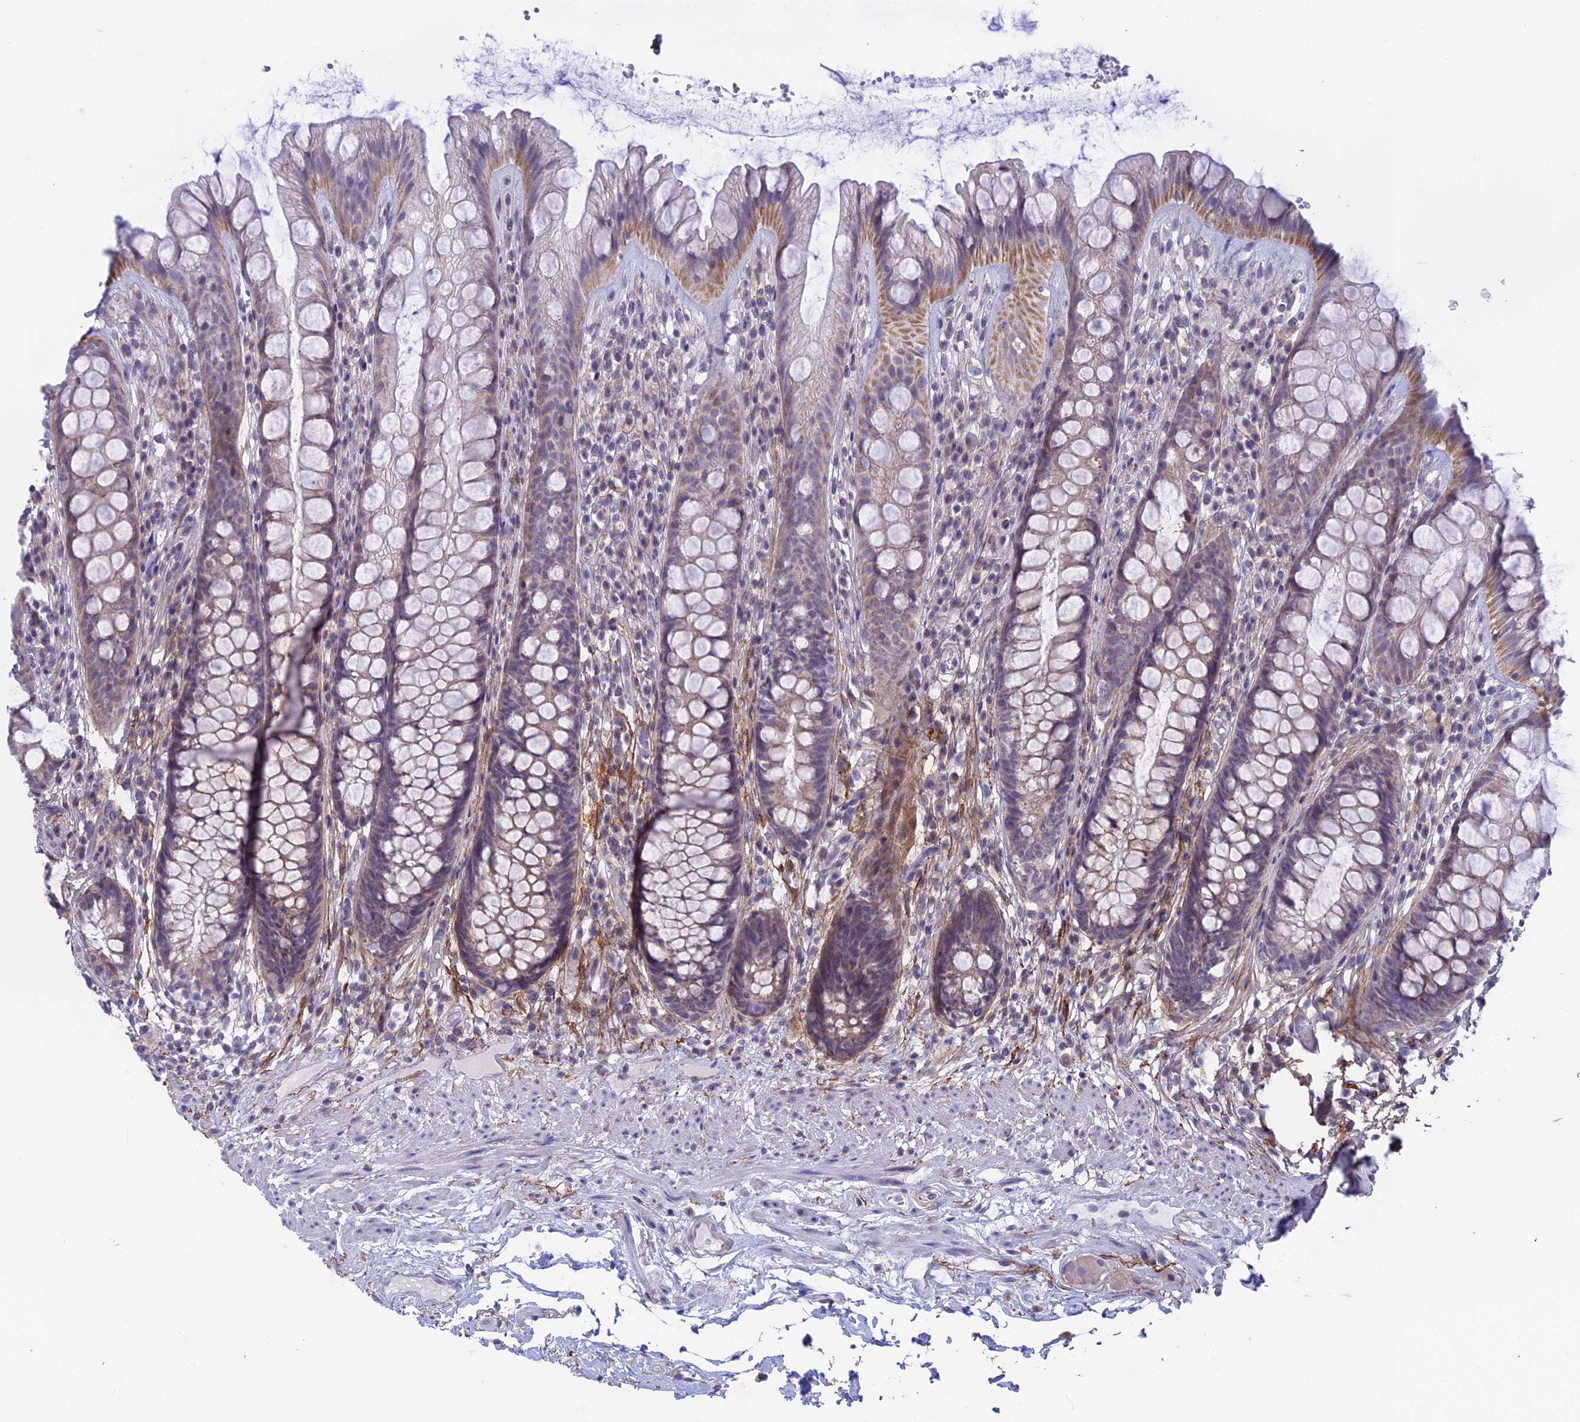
{"staining": {"intensity": "moderate", "quantity": "25%-75%", "location": "cytoplasmic/membranous"}, "tissue": "rectum", "cell_type": "Glandular cells", "image_type": "normal", "snomed": [{"axis": "morphology", "description": "Normal tissue, NOS"}, {"axis": "topography", "description": "Rectum"}], "caption": "DAB immunohistochemical staining of unremarkable human rectum displays moderate cytoplasmic/membranous protein staining in about 25%-75% of glandular cells. (DAB IHC, brown staining for protein, blue staining for nuclei).", "gene": "PLAC9", "patient": {"sex": "male", "age": 74}}